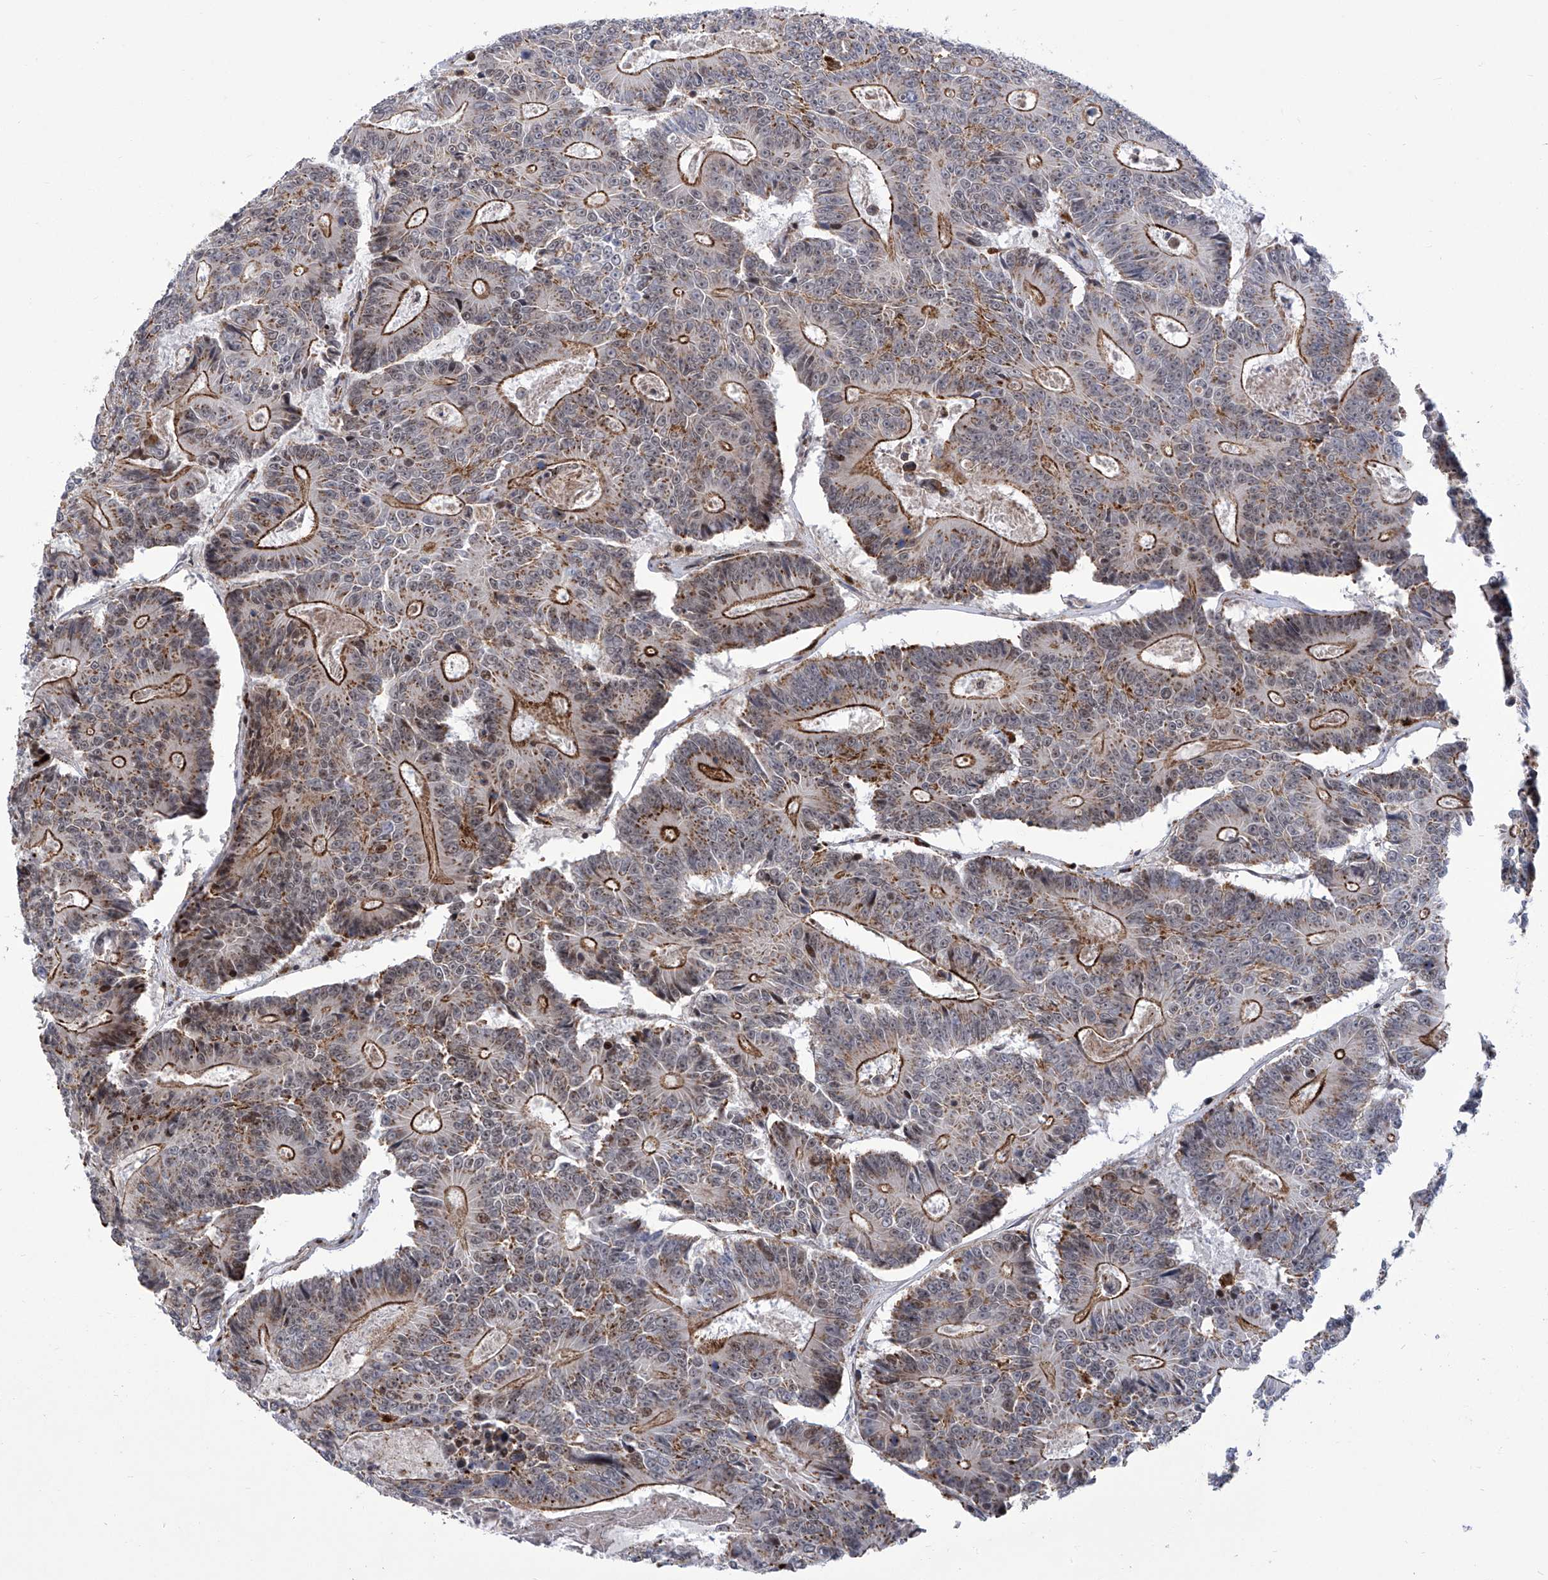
{"staining": {"intensity": "strong", "quantity": "25%-75%", "location": "cytoplasmic/membranous"}, "tissue": "colorectal cancer", "cell_type": "Tumor cells", "image_type": "cancer", "snomed": [{"axis": "morphology", "description": "Adenocarcinoma, NOS"}, {"axis": "topography", "description": "Colon"}], "caption": "Immunohistochemistry (IHC) of human colorectal cancer (adenocarcinoma) displays high levels of strong cytoplasmic/membranous staining in approximately 25%-75% of tumor cells.", "gene": "CEP290", "patient": {"sex": "male", "age": 83}}